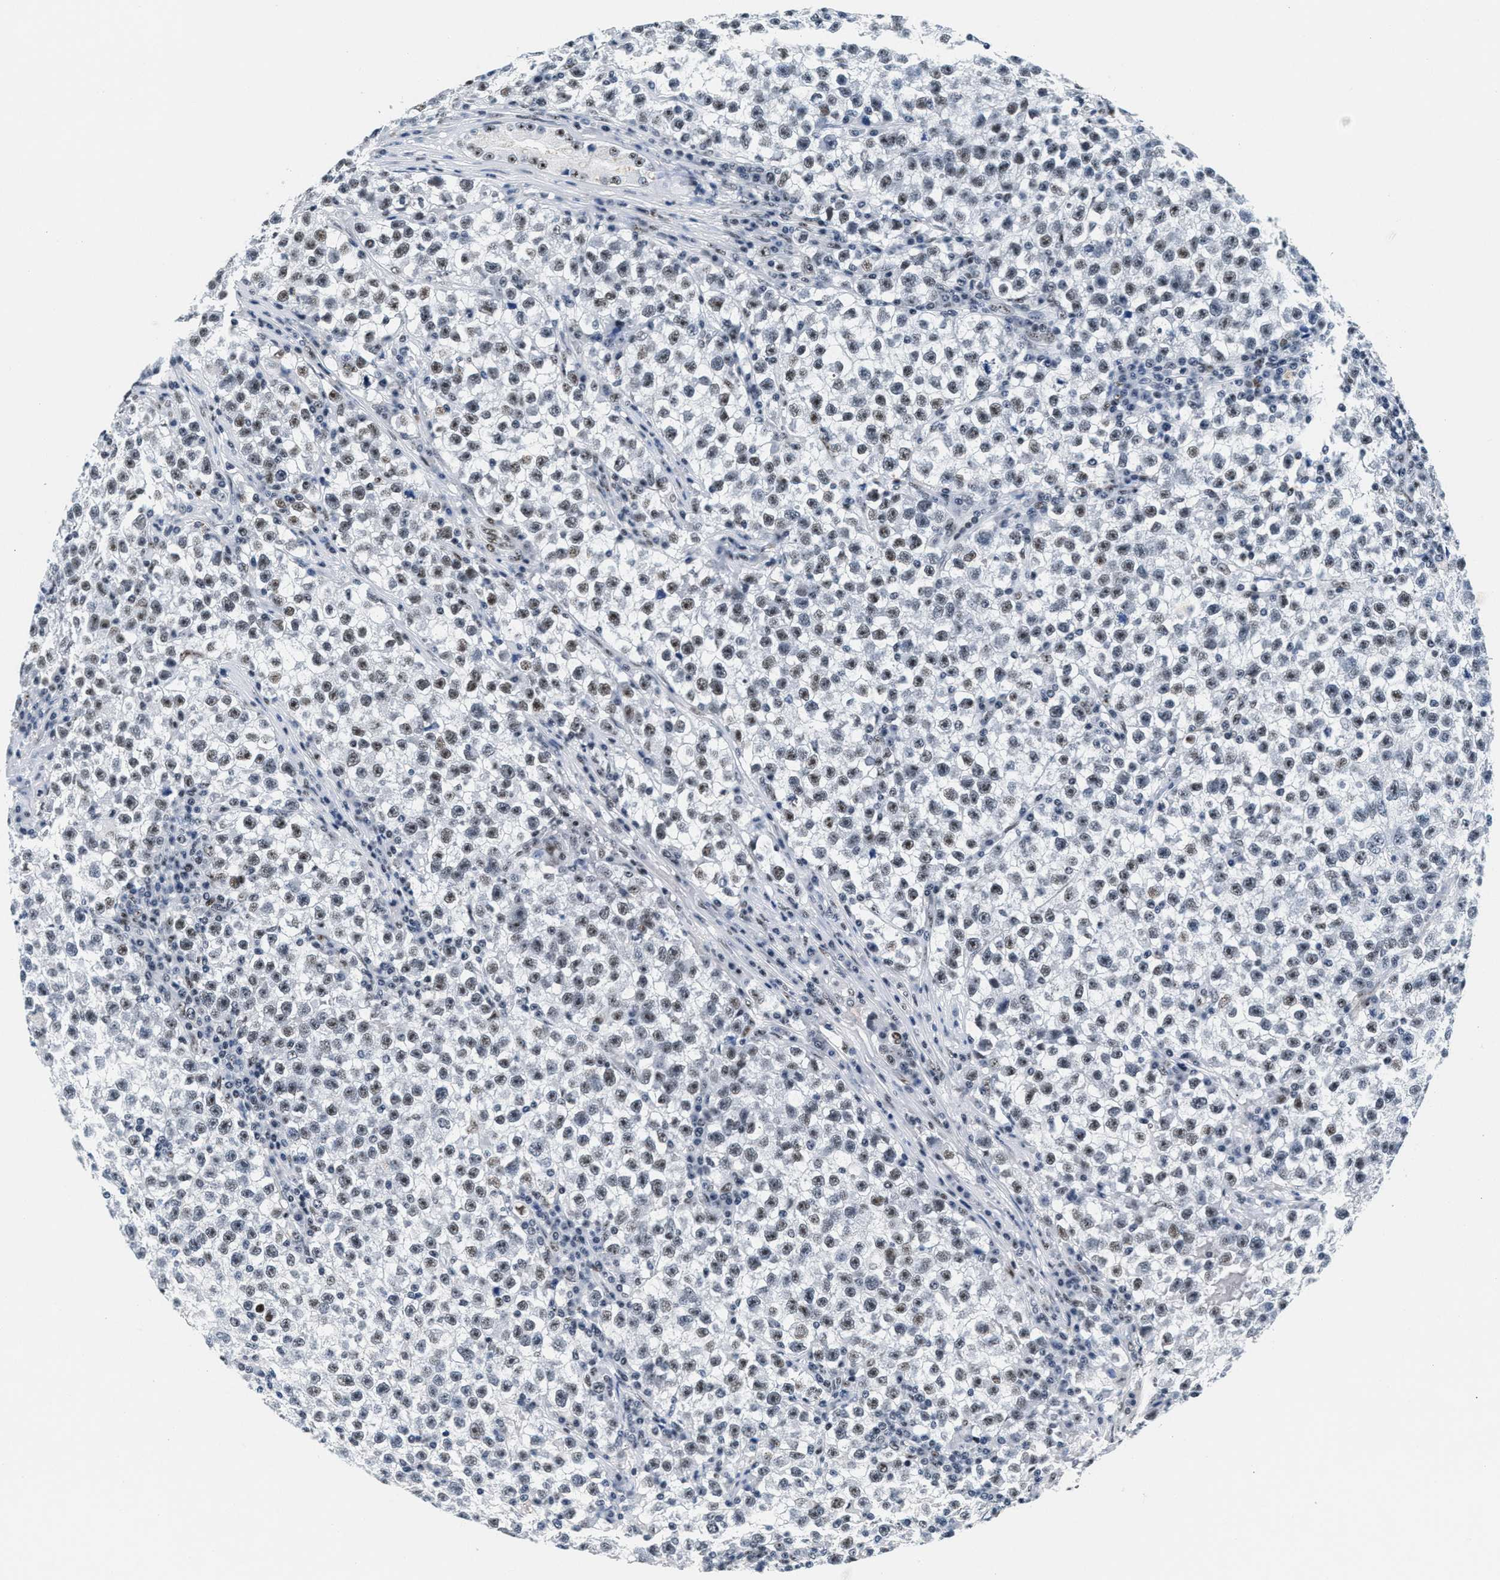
{"staining": {"intensity": "weak", "quantity": "25%-75%", "location": "nuclear"}, "tissue": "testis cancer", "cell_type": "Tumor cells", "image_type": "cancer", "snomed": [{"axis": "morphology", "description": "Seminoma, NOS"}, {"axis": "topography", "description": "Testis"}], "caption": "DAB immunohistochemical staining of human testis cancer demonstrates weak nuclear protein staining in approximately 25%-75% of tumor cells.", "gene": "RAD50", "patient": {"sex": "male", "age": 22}}